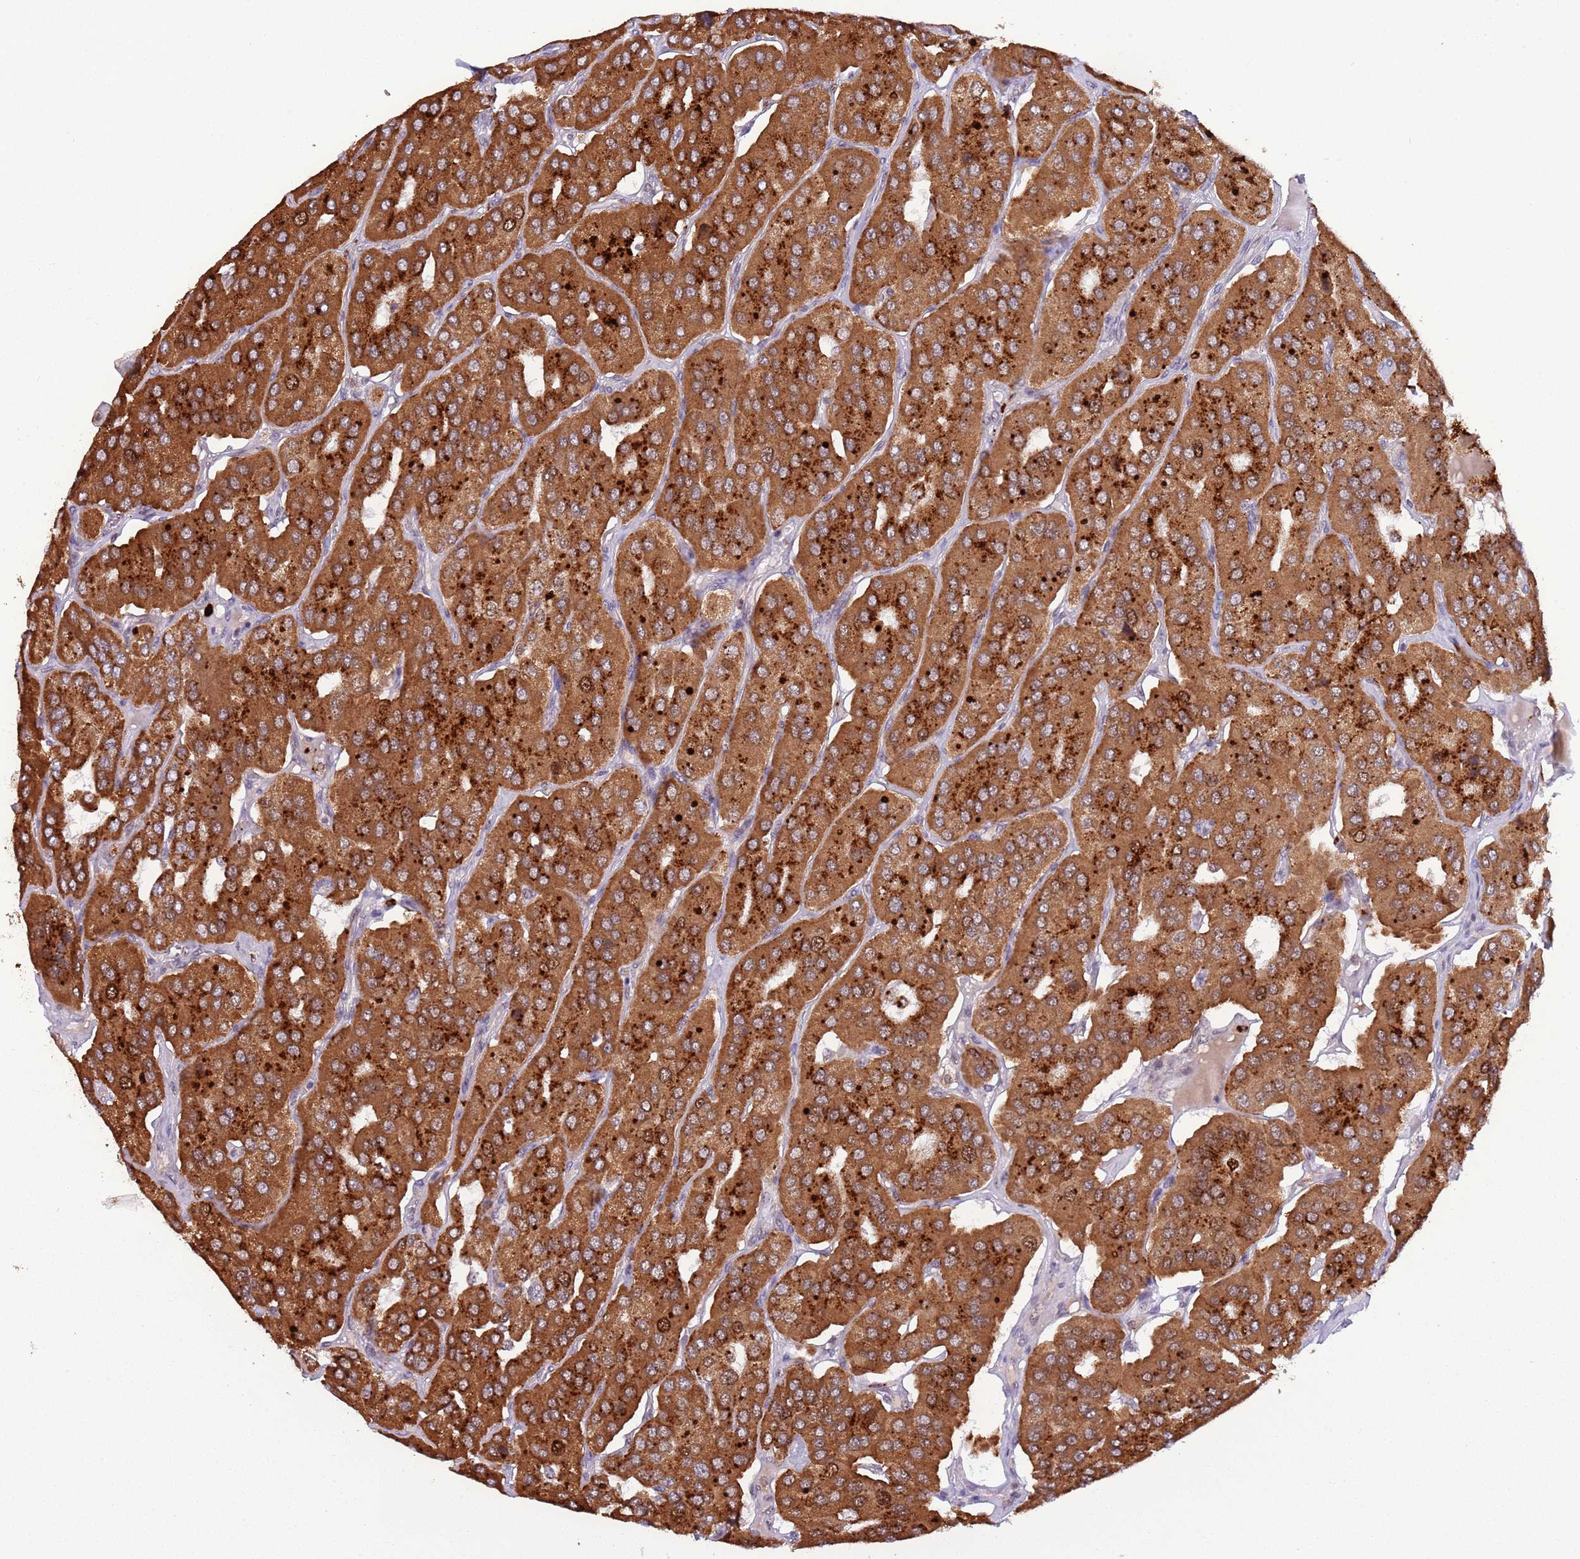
{"staining": {"intensity": "strong", "quantity": ">75%", "location": "cytoplasmic/membranous"}, "tissue": "parathyroid gland", "cell_type": "Glandular cells", "image_type": "normal", "snomed": [{"axis": "morphology", "description": "Normal tissue, NOS"}, {"axis": "morphology", "description": "Adenoma, NOS"}, {"axis": "topography", "description": "Parathyroid gland"}], "caption": "Approximately >75% of glandular cells in normal parathyroid gland reveal strong cytoplasmic/membranous protein expression as visualized by brown immunohistochemical staining.", "gene": "TRIM27", "patient": {"sex": "female", "age": 86}}